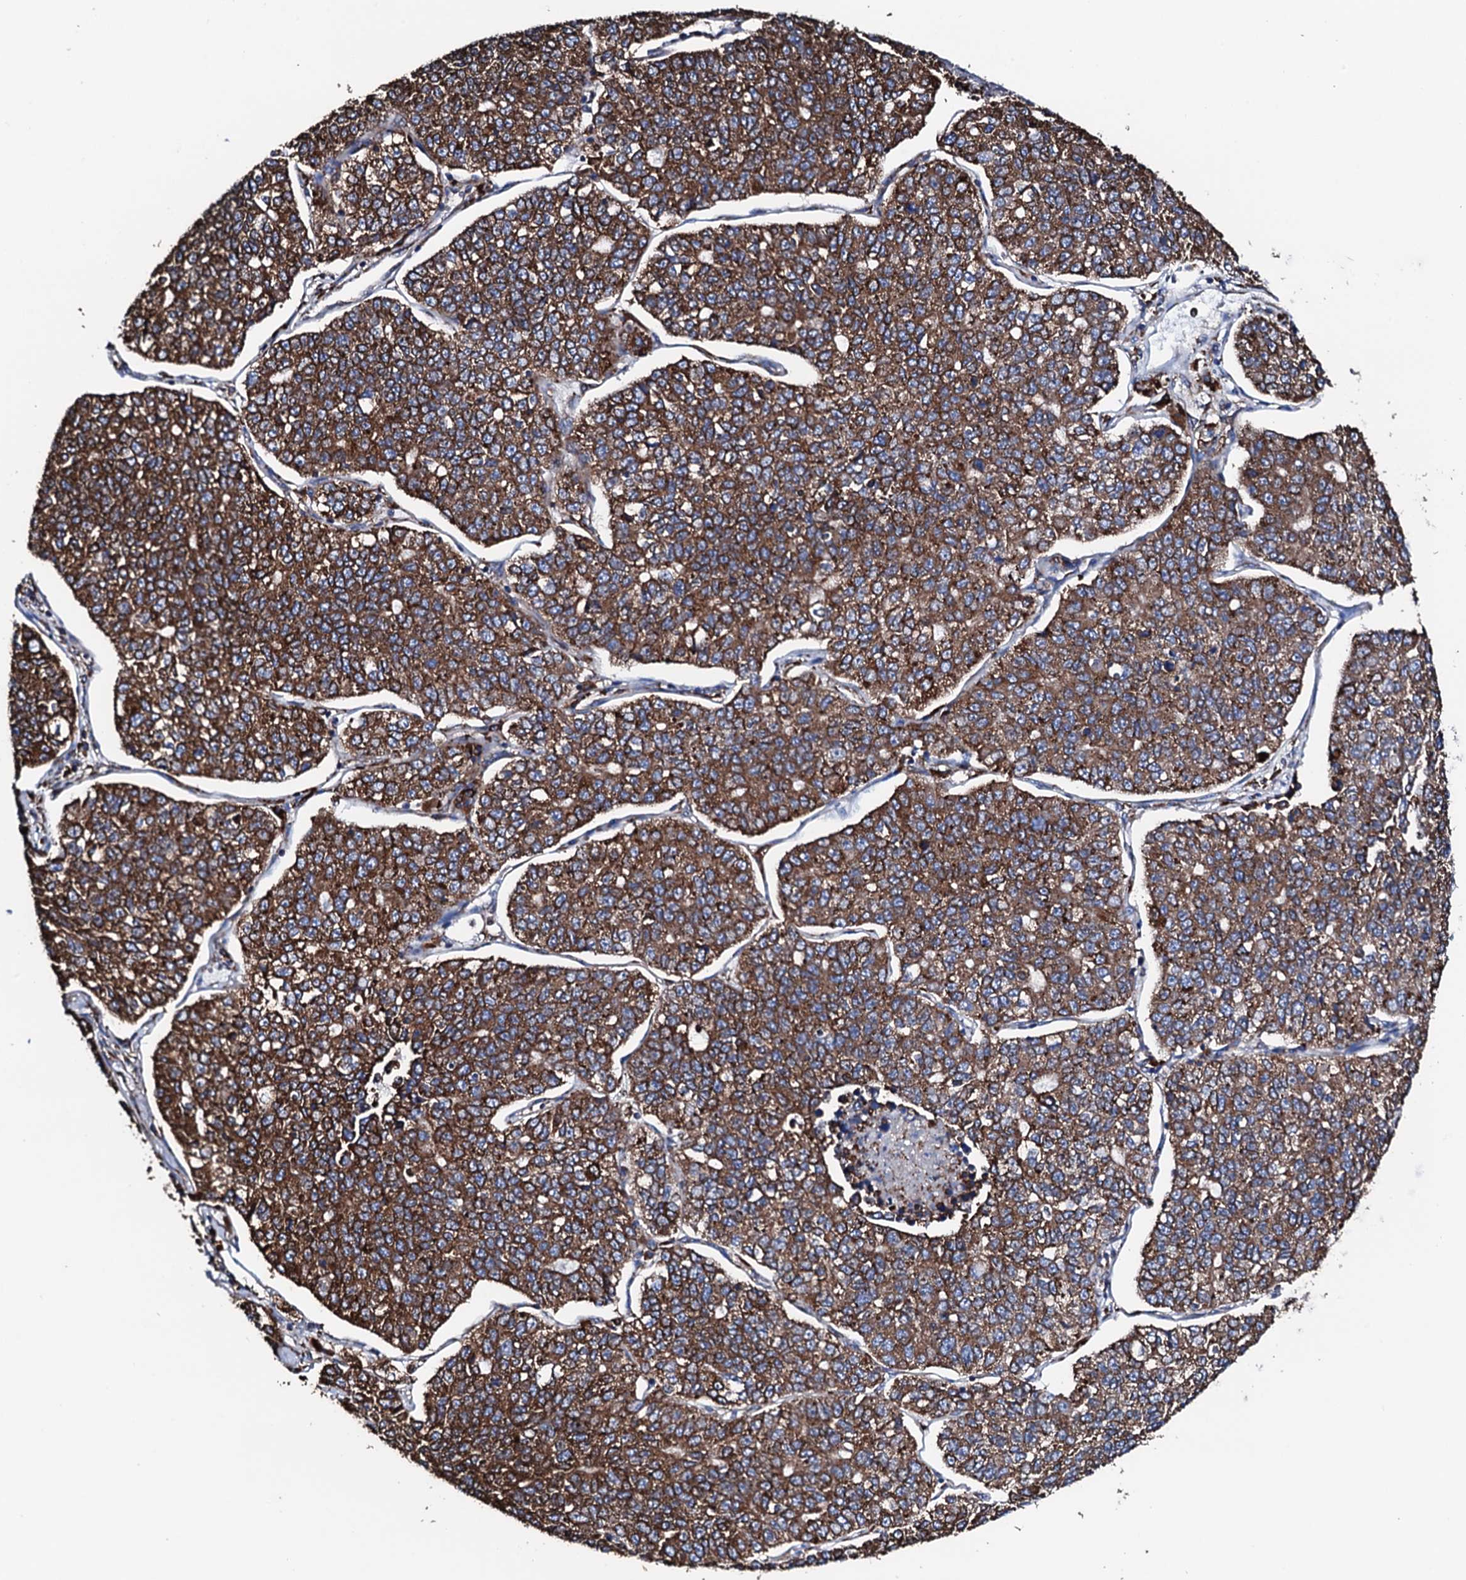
{"staining": {"intensity": "strong", "quantity": ">75%", "location": "cytoplasmic/membranous"}, "tissue": "lung cancer", "cell_type": "Tumor cells", "image_type": "cancer", "snomed": [{"axis": "morphology", "description": "Adenocarcinoma, NOS"}, {"axis": "topography", "description": "Lung"}], "caption": "Adenocarcinoma (lung) stained with immunohistochemistry (IHC) reveals strong cytoplasmic/membranous expression in approximately >75% of tumor cells. Ihc stains the protein in brown and the nuclei are stained blue.", "gene": "AMDHD1", "patient": {"sex": "male", "age": 49}}